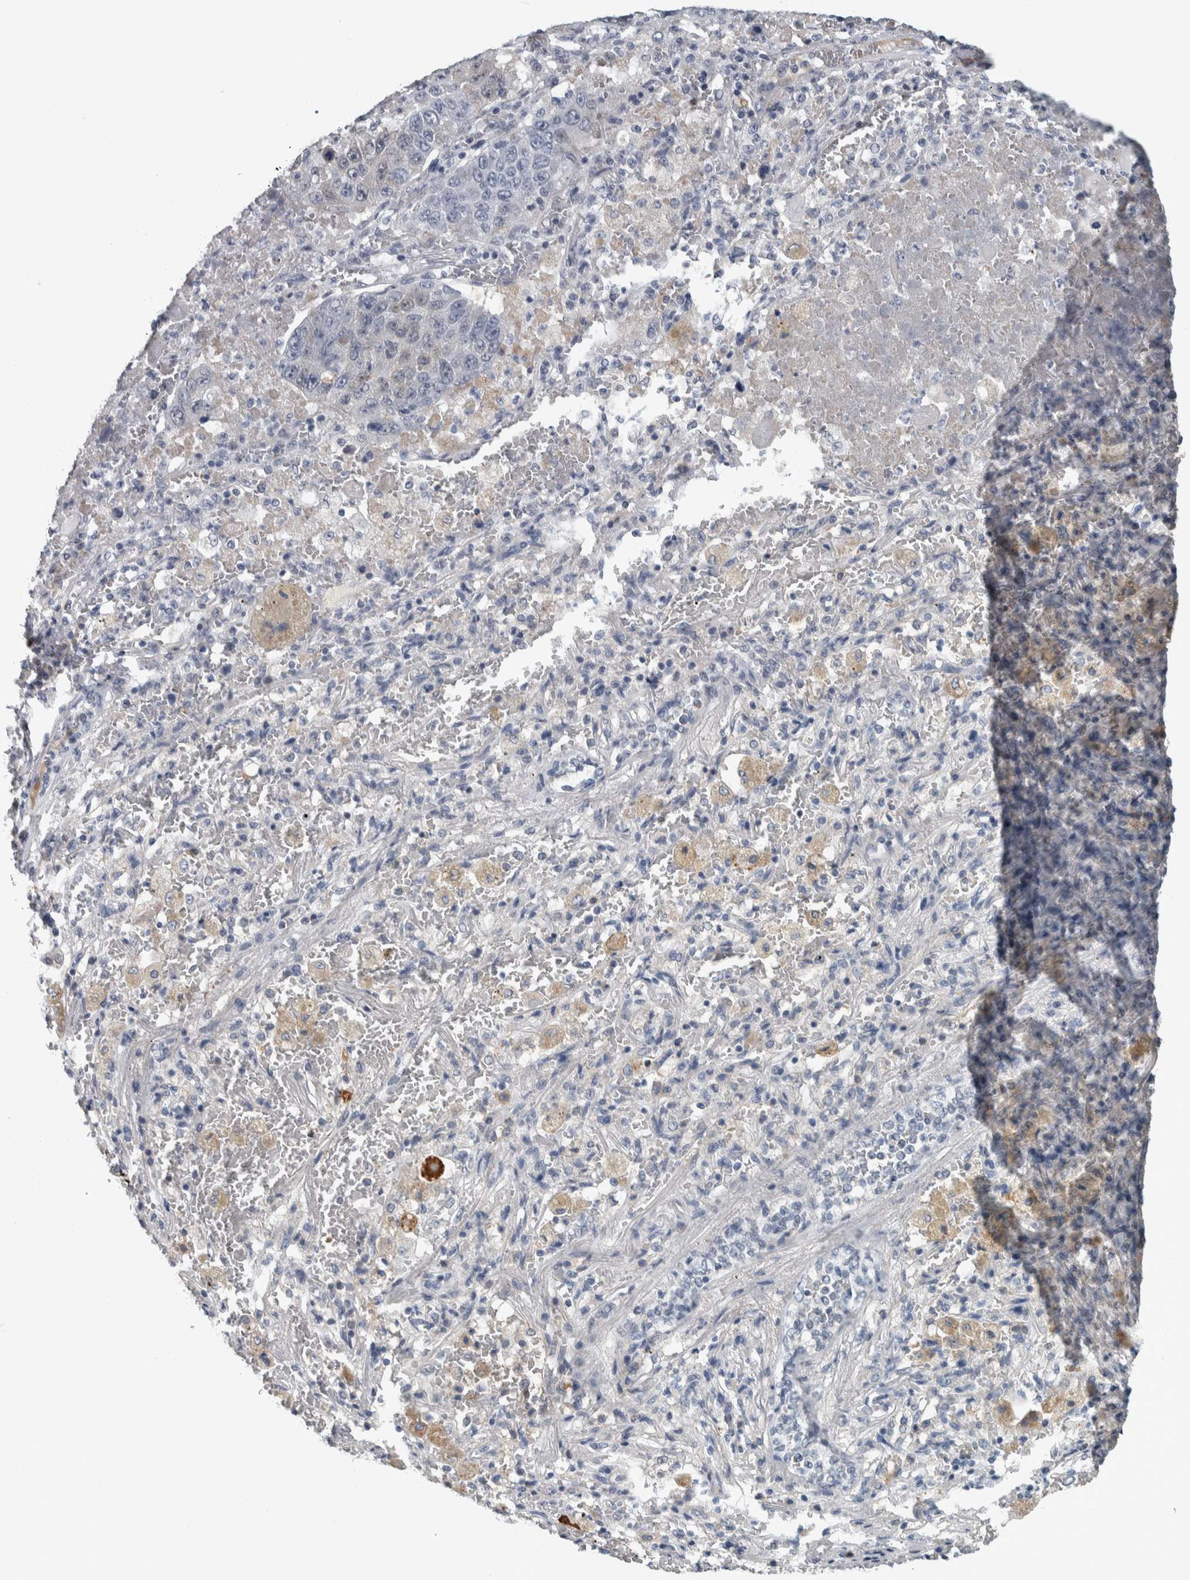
{"staining": {"intensity": "negative", "quantity": "none", "location": "none"}, "tissue": "lung cancer", "cell_type": "Tumor cells", "image_type": "cancer", "snomed": [{"axis": "morphology", "description": "Squamous cell carcinoma, NOS"}, {"axis": "topography", "description": "Lung"}], "caption": "DAB immunohistochemical staining of lung cancer (squamous cell carcinoma) shows no significant expression in tumor cells.", "gene": "CAVIN4", "patient": {"sex": "male", "age": 61}}